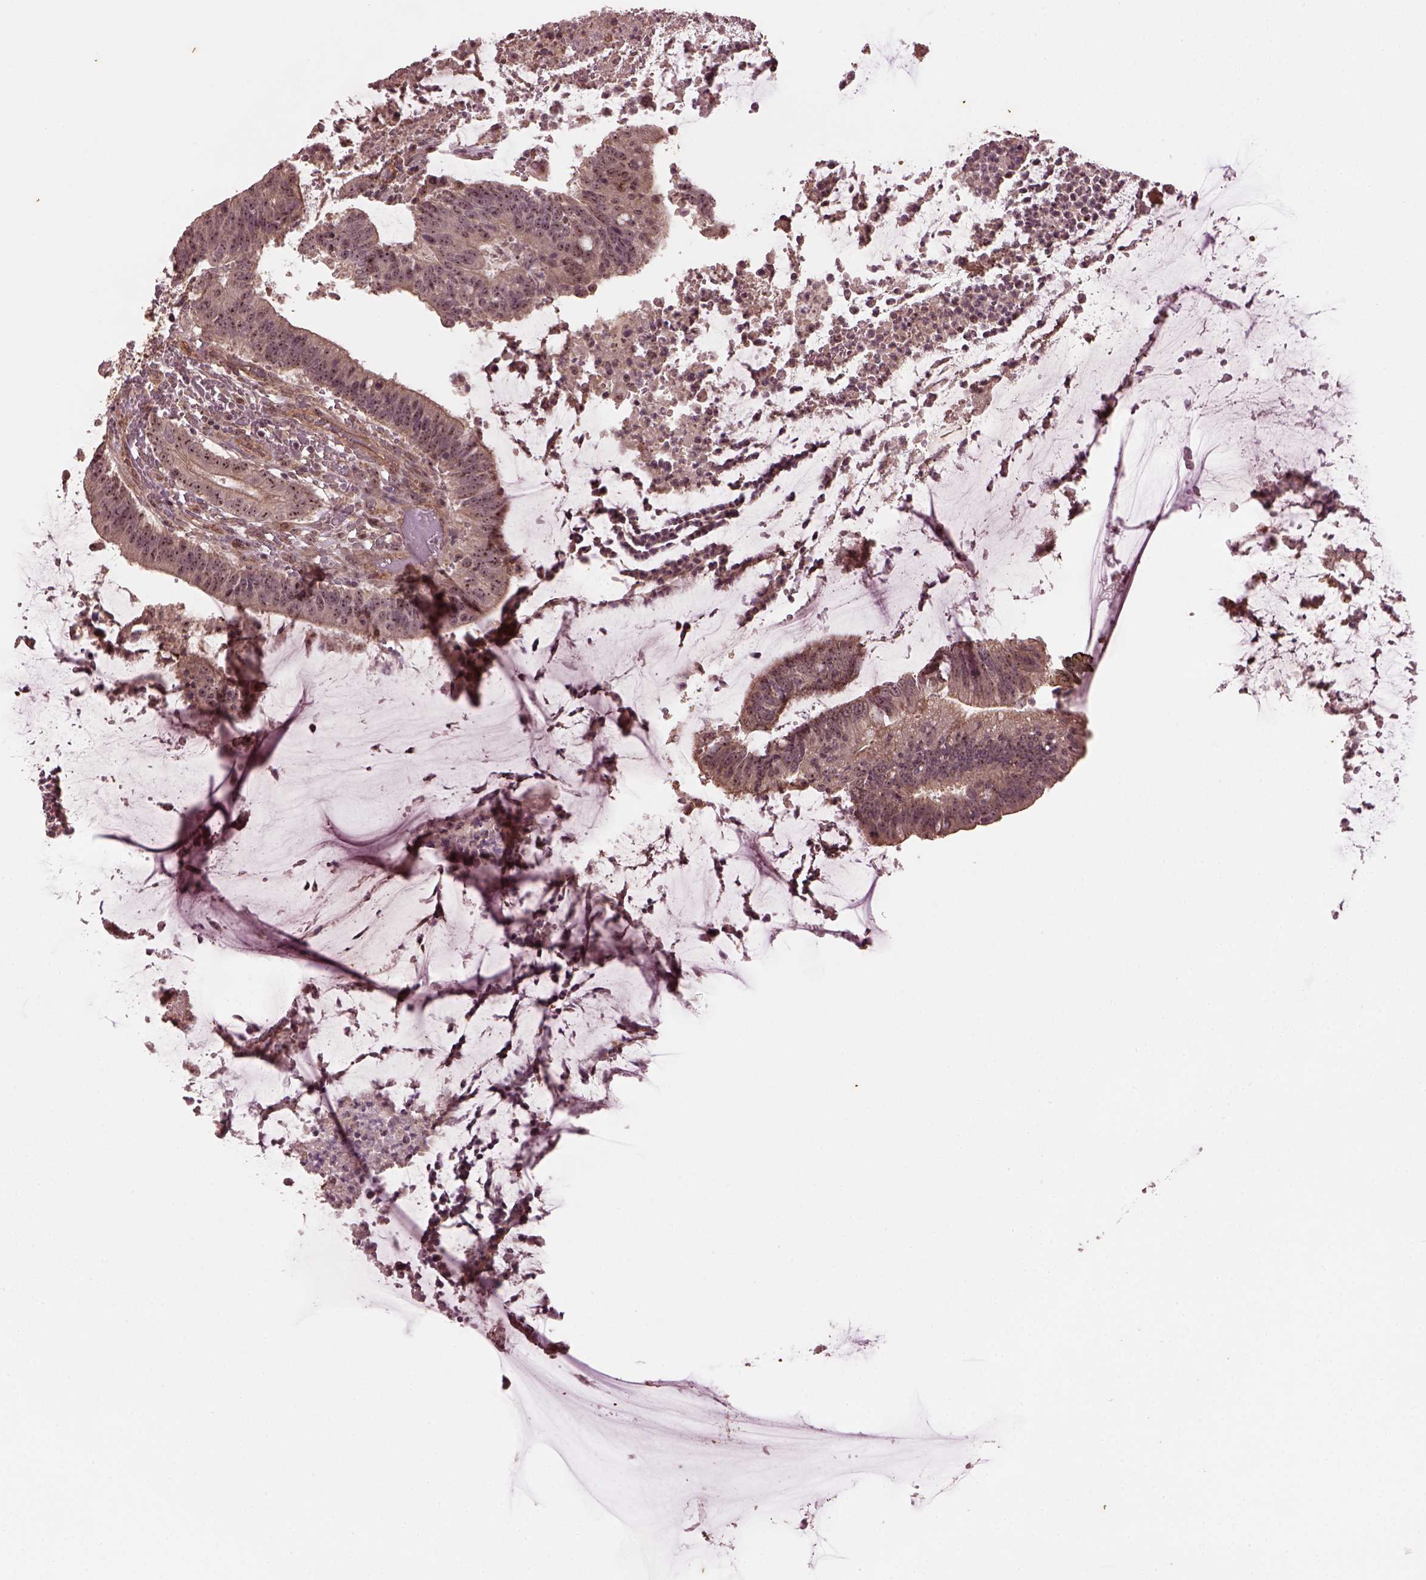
{"staining": {"intensity": "moderate", "quantity": ">75%", "location": "cytoplasmic/membranous,nuclear"}, "tissue": "colorectal cancer", "cell_type": "Tumor cells", "image_type": "cancer", "snomed": [{"axis": "morphology", "description": "Adenocarcinoma, NOS"}, {"axis": "topography", "description": "Colon"}], "caption": "This is an image of immunohistochemistry staining of colorectal cancer, which shows moderate positivity in the cytoplasmic/membranous and nuclear of tumor cells.", "gene": "GNRH1", "patient": {"sex": "female", "age": 43}}